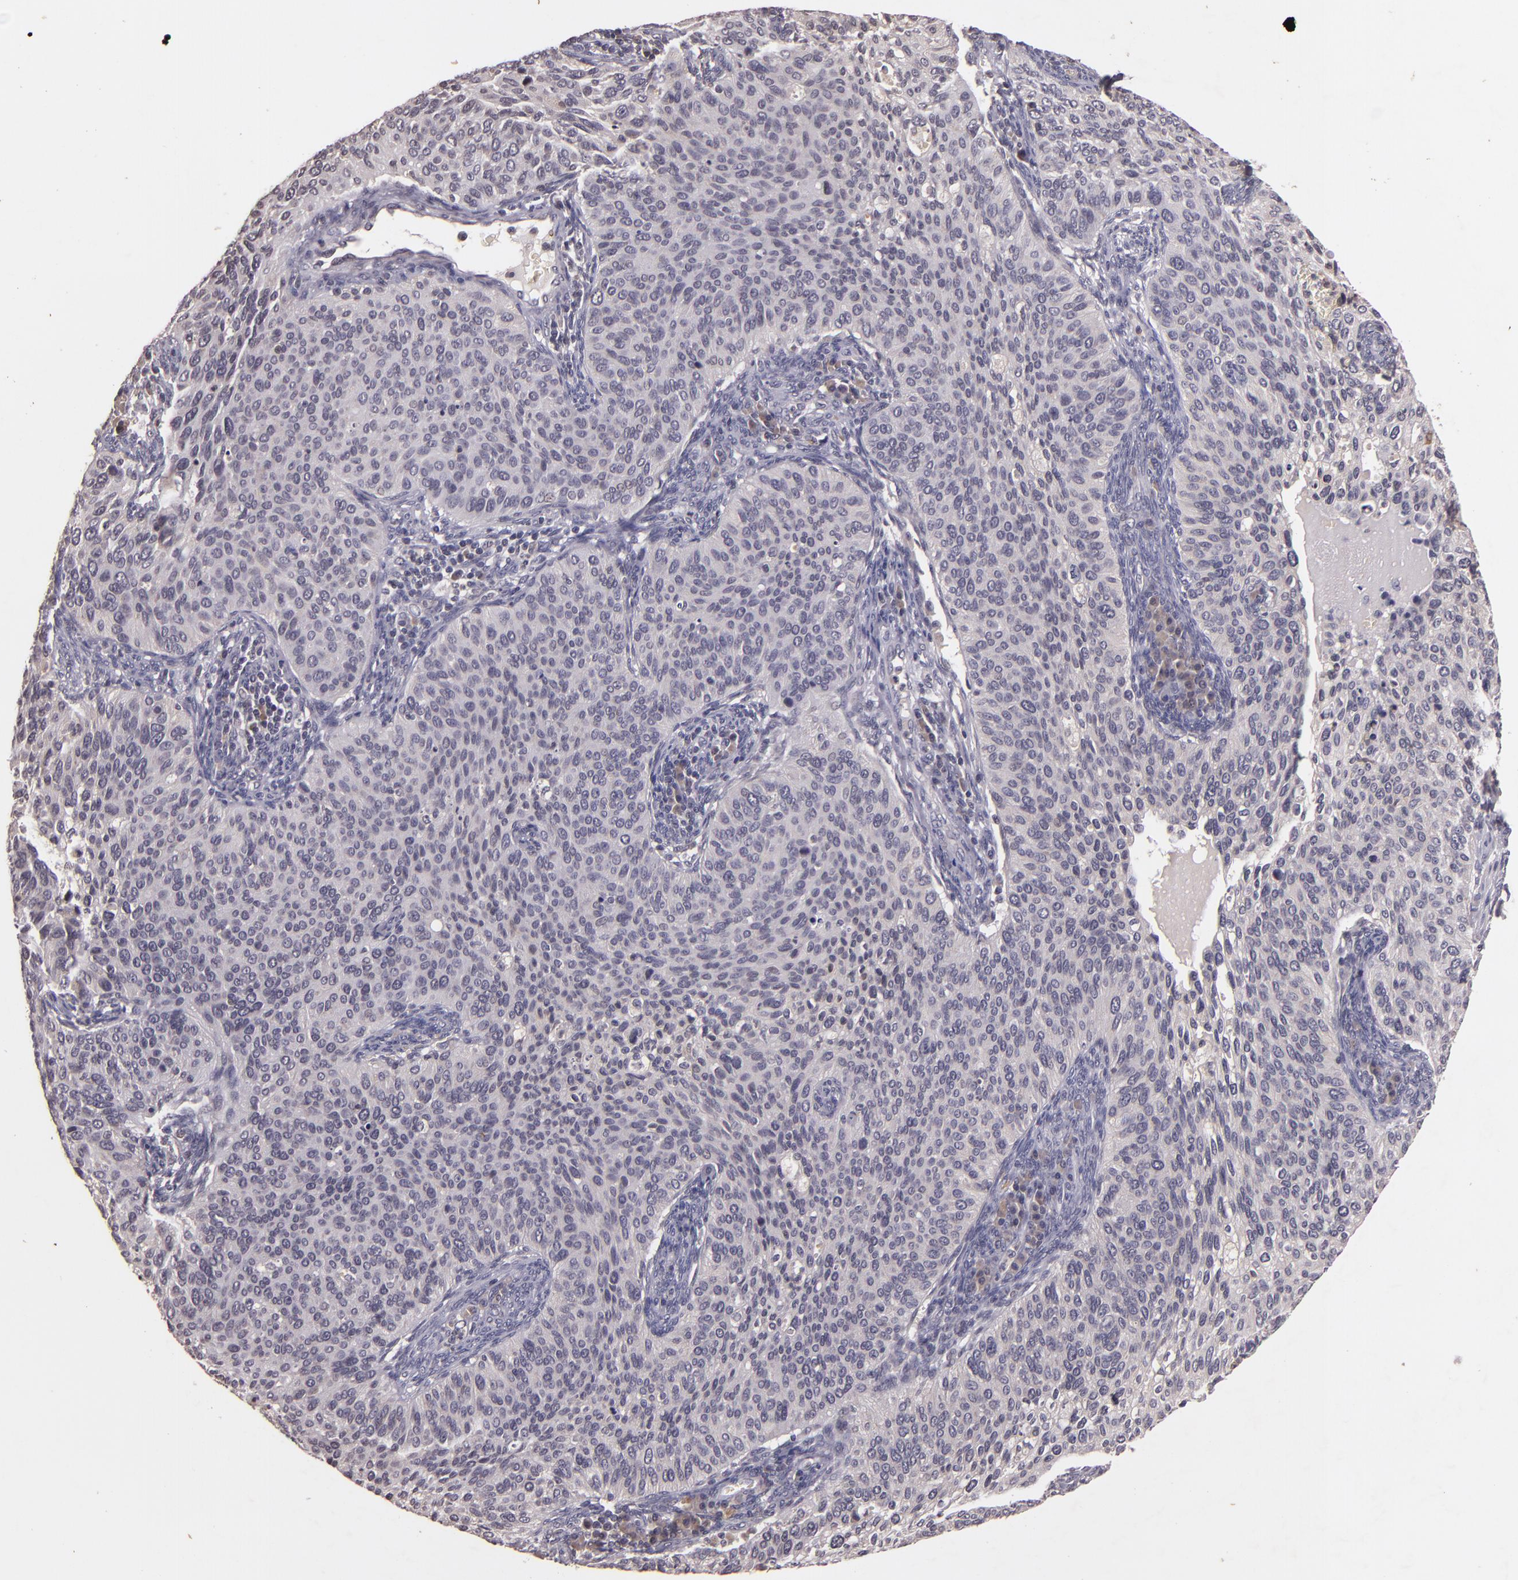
{"staining": {"intensity": "negative", "quantity": "none", "location": "none"}, "tissue": "cervical cancer", "cell_type": "Tumor cells", "image_type": "cancer", "snomed": [{"axis": "morphology", "description": "Adenocarcinoma, NOS"}, {"axis": "topography", "description": "Cervix"}], "caption": "A photomicrograph of adenocarcinoma (cervical) stained for a protein displays no brown staining in tumor cells.", "gene": "TFF1", "patient": {"sex": "female", "age": 29}}